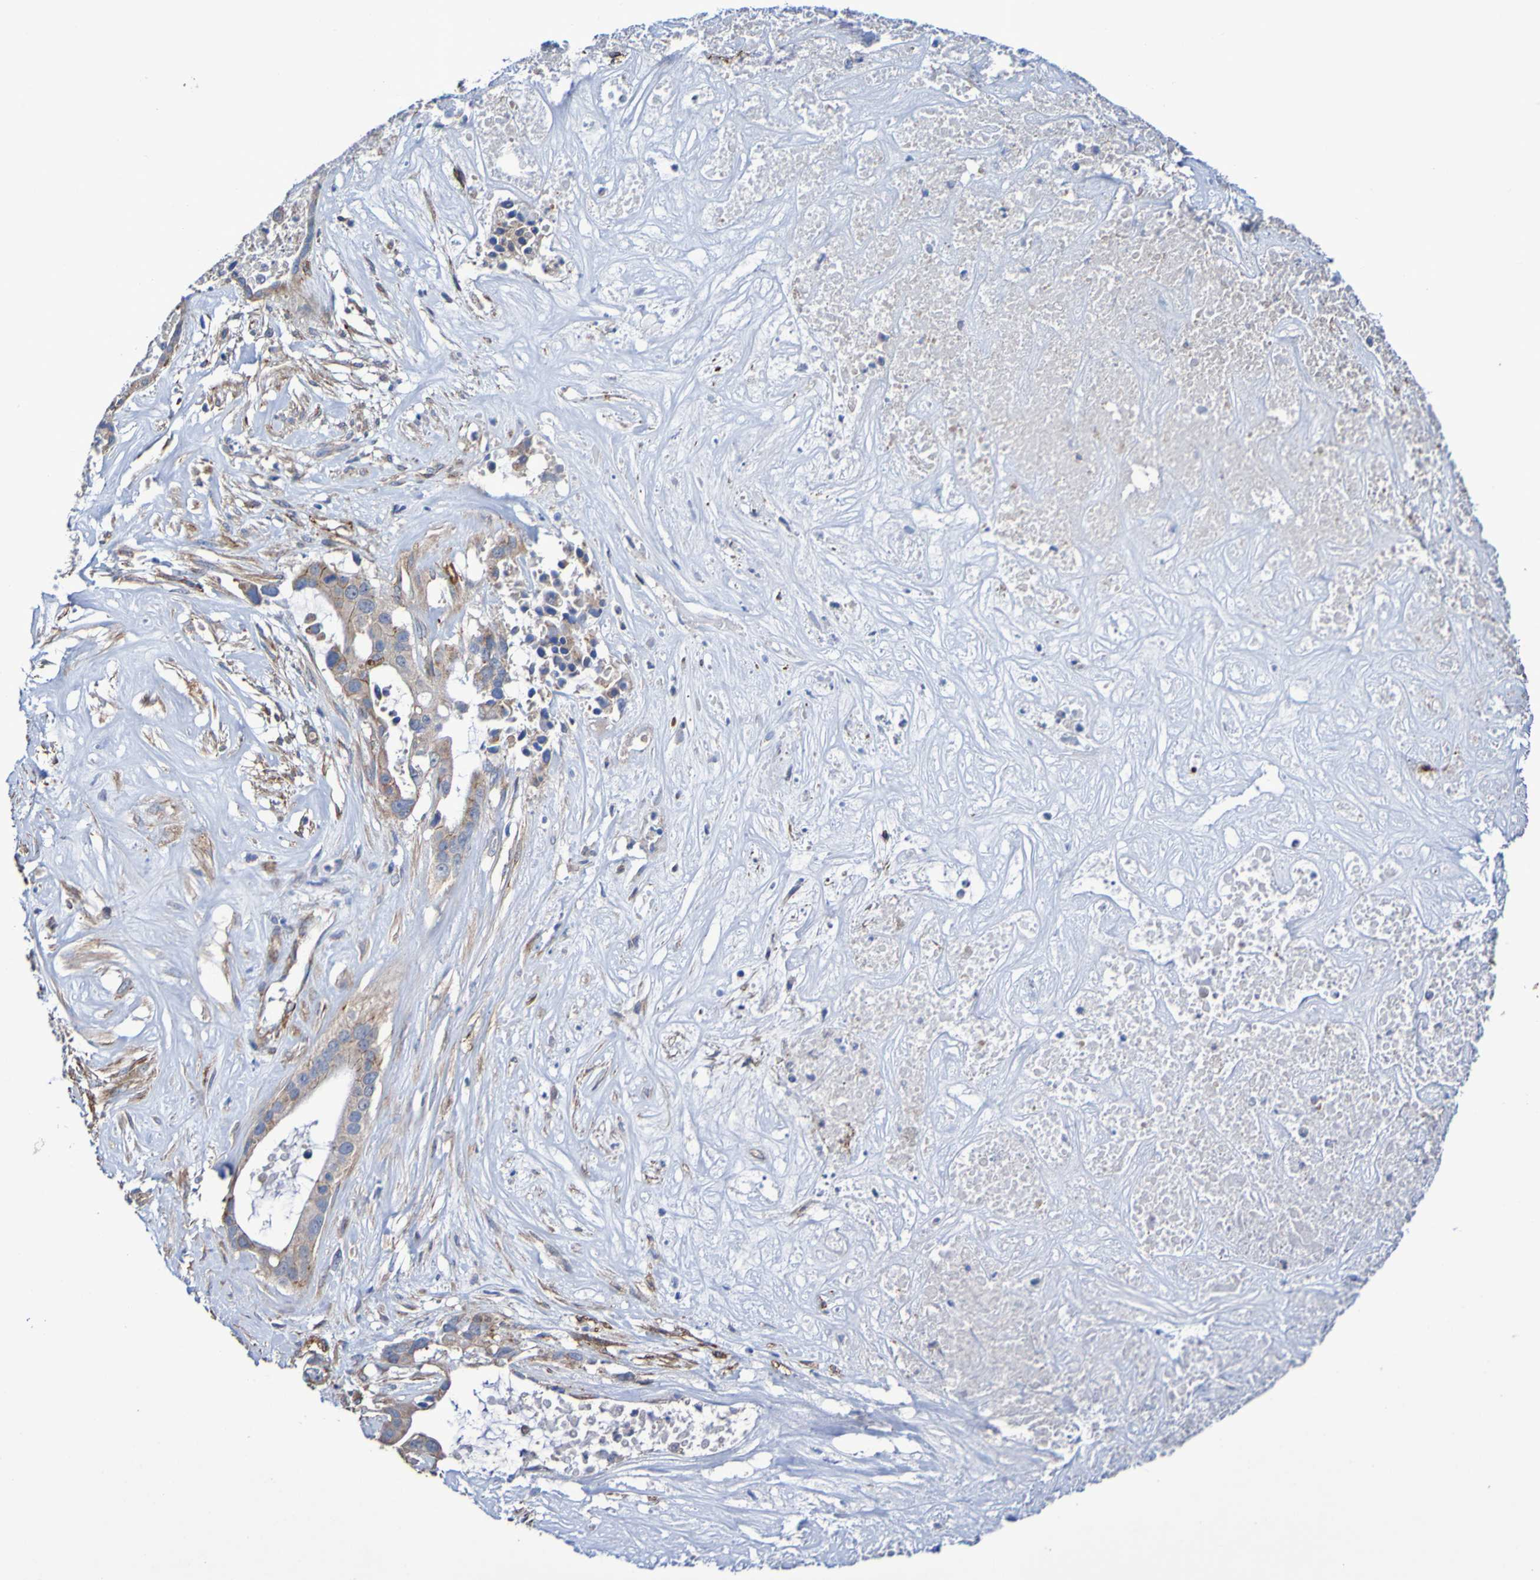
{"staining": {"intensity": "moderate", "quantity": ">75%", "location": "cytoplasmic/membranous"}, "tissue": "liver cancer", "cell_type": "Tumor cells", "image_type": "cancer", "snomed": [{"axis": "morphology", "description": "Cholangiocarcinoma"}, {"axis": "topography", "description": "Liver"}], "caption": "Liver cancer tissue shows moderate cytoplasmic/membranous positivity in approximately >75% of tumor cells", "gene": "ELMOD3", "patient": {"sex": "female", "age": 65}}